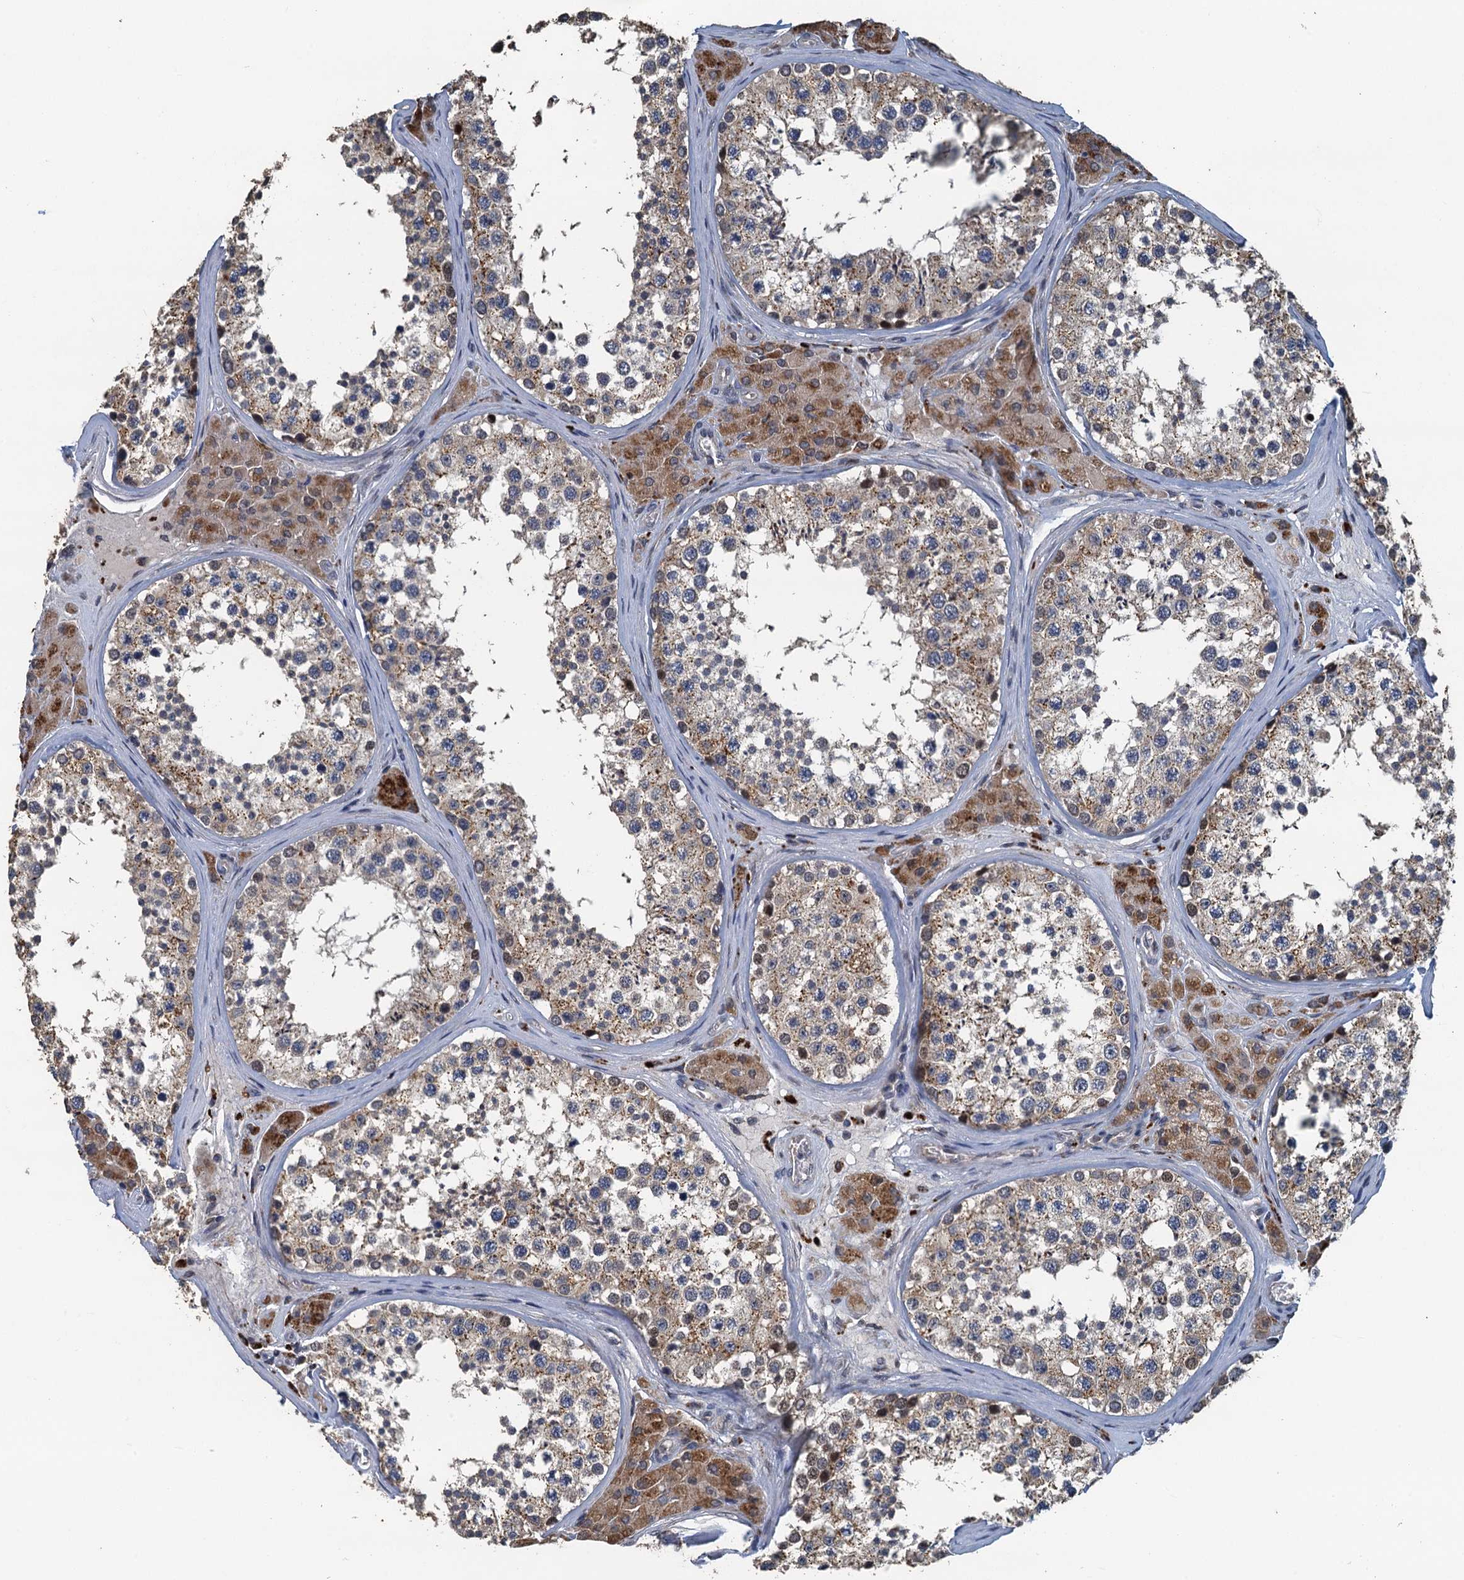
{"staining": {"intensity": "weak", "quantity": "25%-75%", "location": "cytoplasmic/membranous"}, "tissue": "testis", "cell_type": "Cells in seminiferous ducts", "image_type": "normal", "snomed": [{"axis": "morphology", "description": "Normal tissue, NOS"}, {"axis": "topography", "description": "Testis"}], "caption": "Cells in seminiferous ducts demonstrate weak cytoplasmic/membranous expression in approximately 25%-75% of cells in unremarkable testis. Immunohistochemistry stains the protein in brown and the nuclei are stained blue.", "gene": "AGRN", "patient": {"sex": "male", "age": 46}}